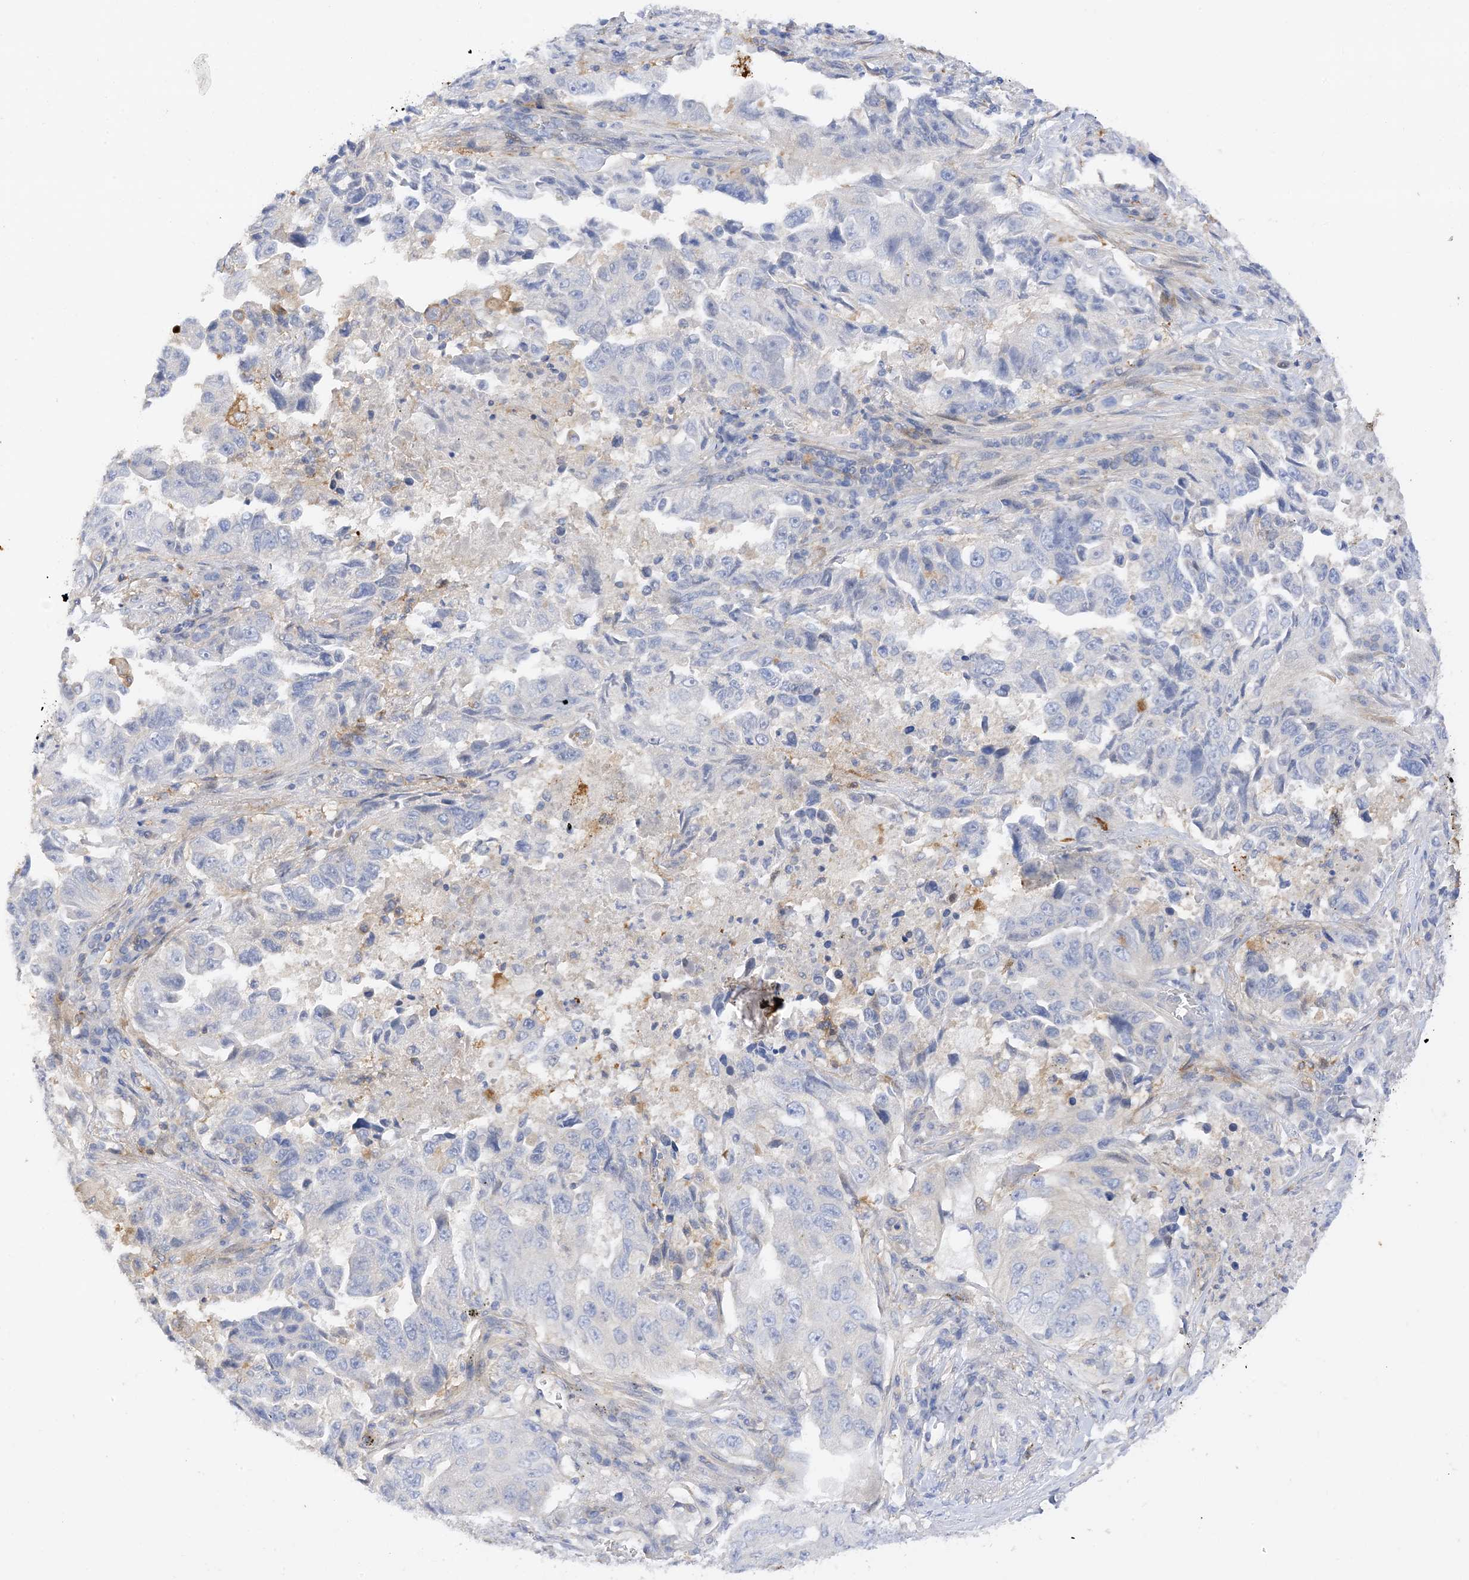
{"staining": {"intensity": "negative", "quantity": "none", "location": "none"}, "tissue": "lung cancer", "cell_type": "Tumor cells", "image_type": "cancer", "snomed": [{"axis": "morphology", "description": "Adenocarcinoma, NOS"}, {"axis": "topography", "description": "Lung"}], "caption": "This is a micrograph of immunohistochemistry (IHC) staining of lung cancer, which shows no positivity in tumor cells. The staining is performed using DAB brown chromogen with nuclei counter-stained in using hematoxylin.", "gene": "ARV1", "patient": {"sex": "female", "age": 51}}